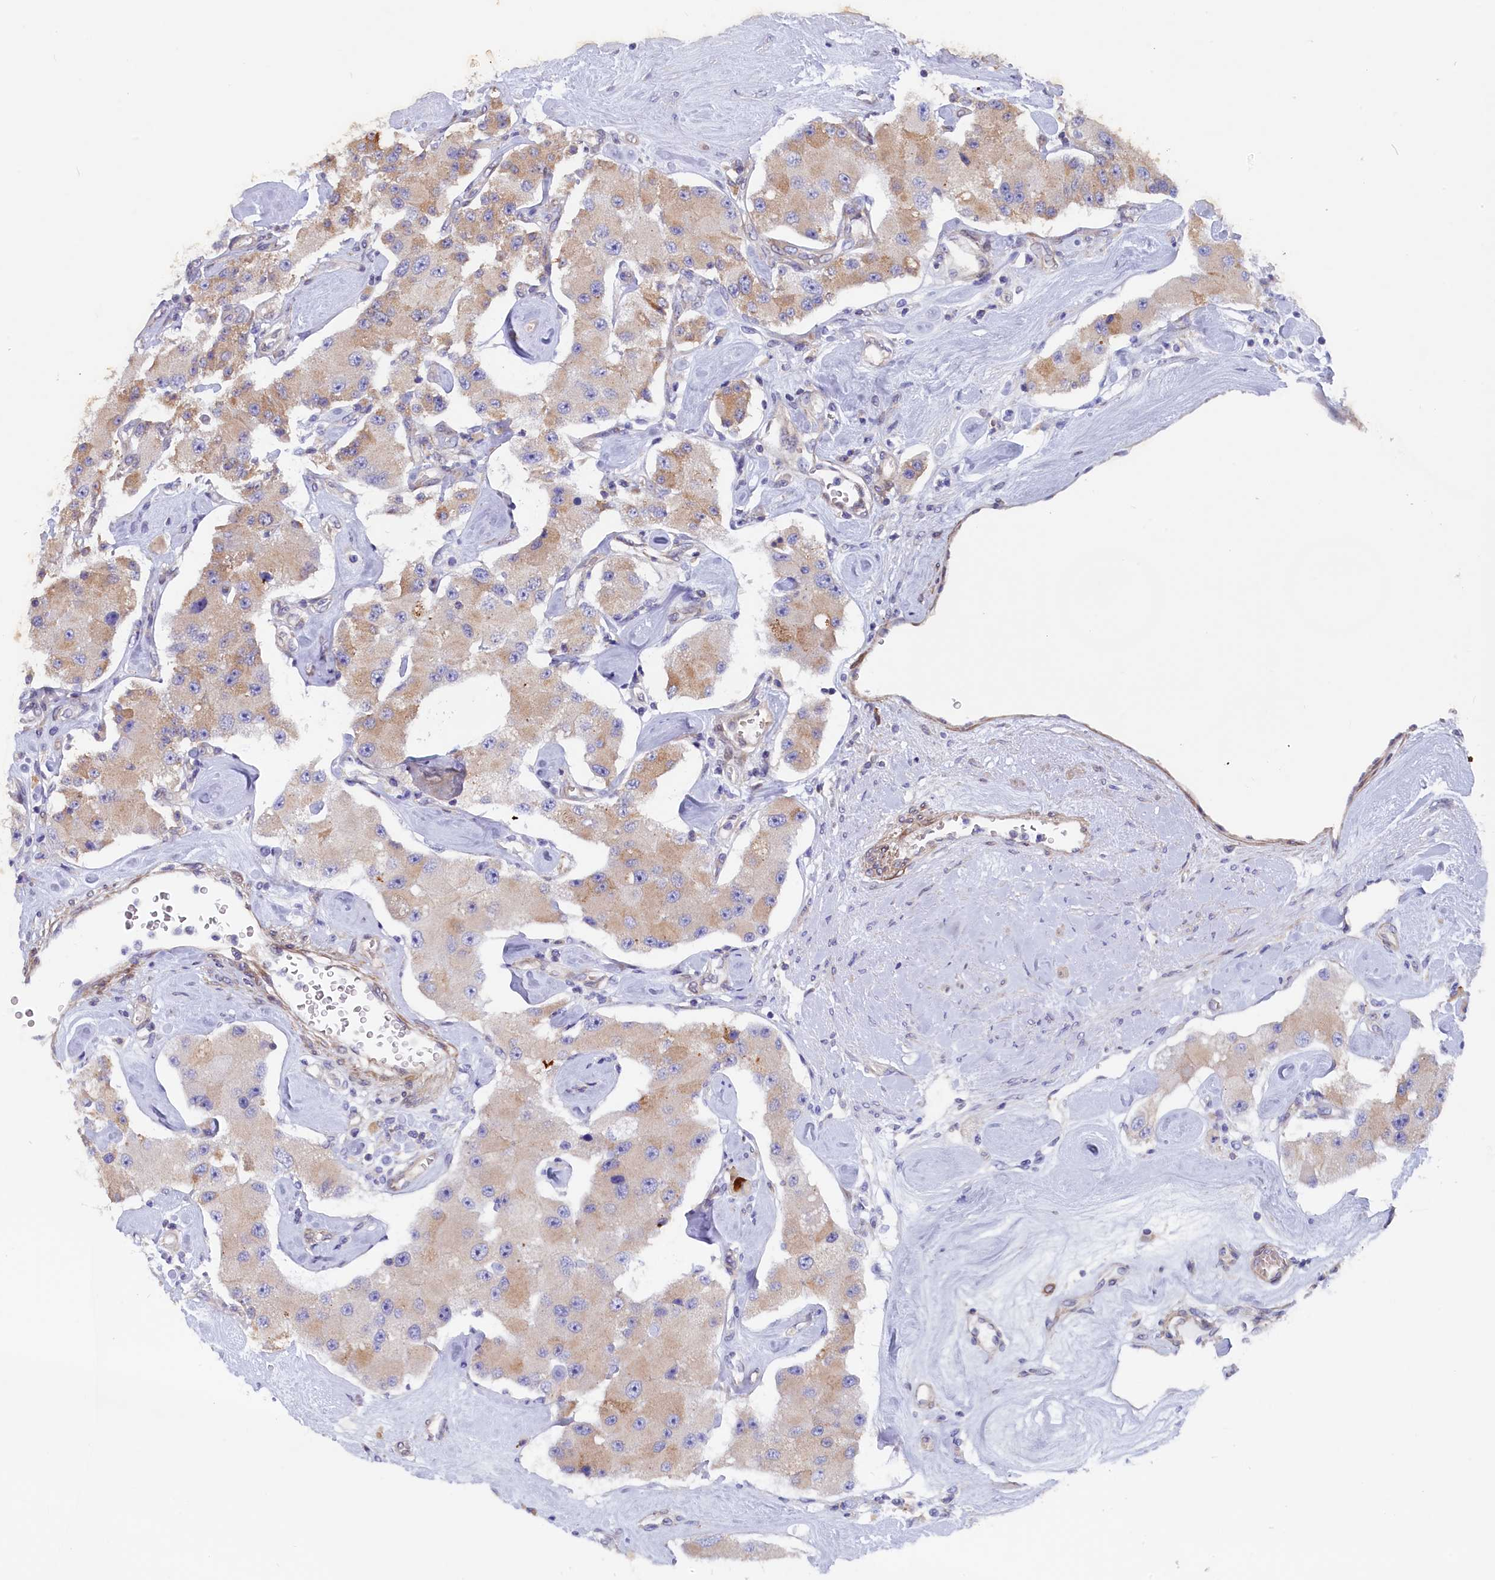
{"staining": {"intensity": "weak", "quantity": ">75%", "location": "cytoplasmic/membranous"}, "tissue": "carcinoid", "cell_type": "Tumor cells", "image_type": "cancer", "snomed": [{"axis": "morphology", "description": "Carcinoid, malignant, NOS"}, {"axis": "topography", "description": "Pancreas"}], "caption": "Protein expression analysis of carcinoid shows weak cytoplasmic/membranous expression in approximately >75% of tumor cells.", "gene": "JPT2", "patient": {"sex": "male", "age": 41}}